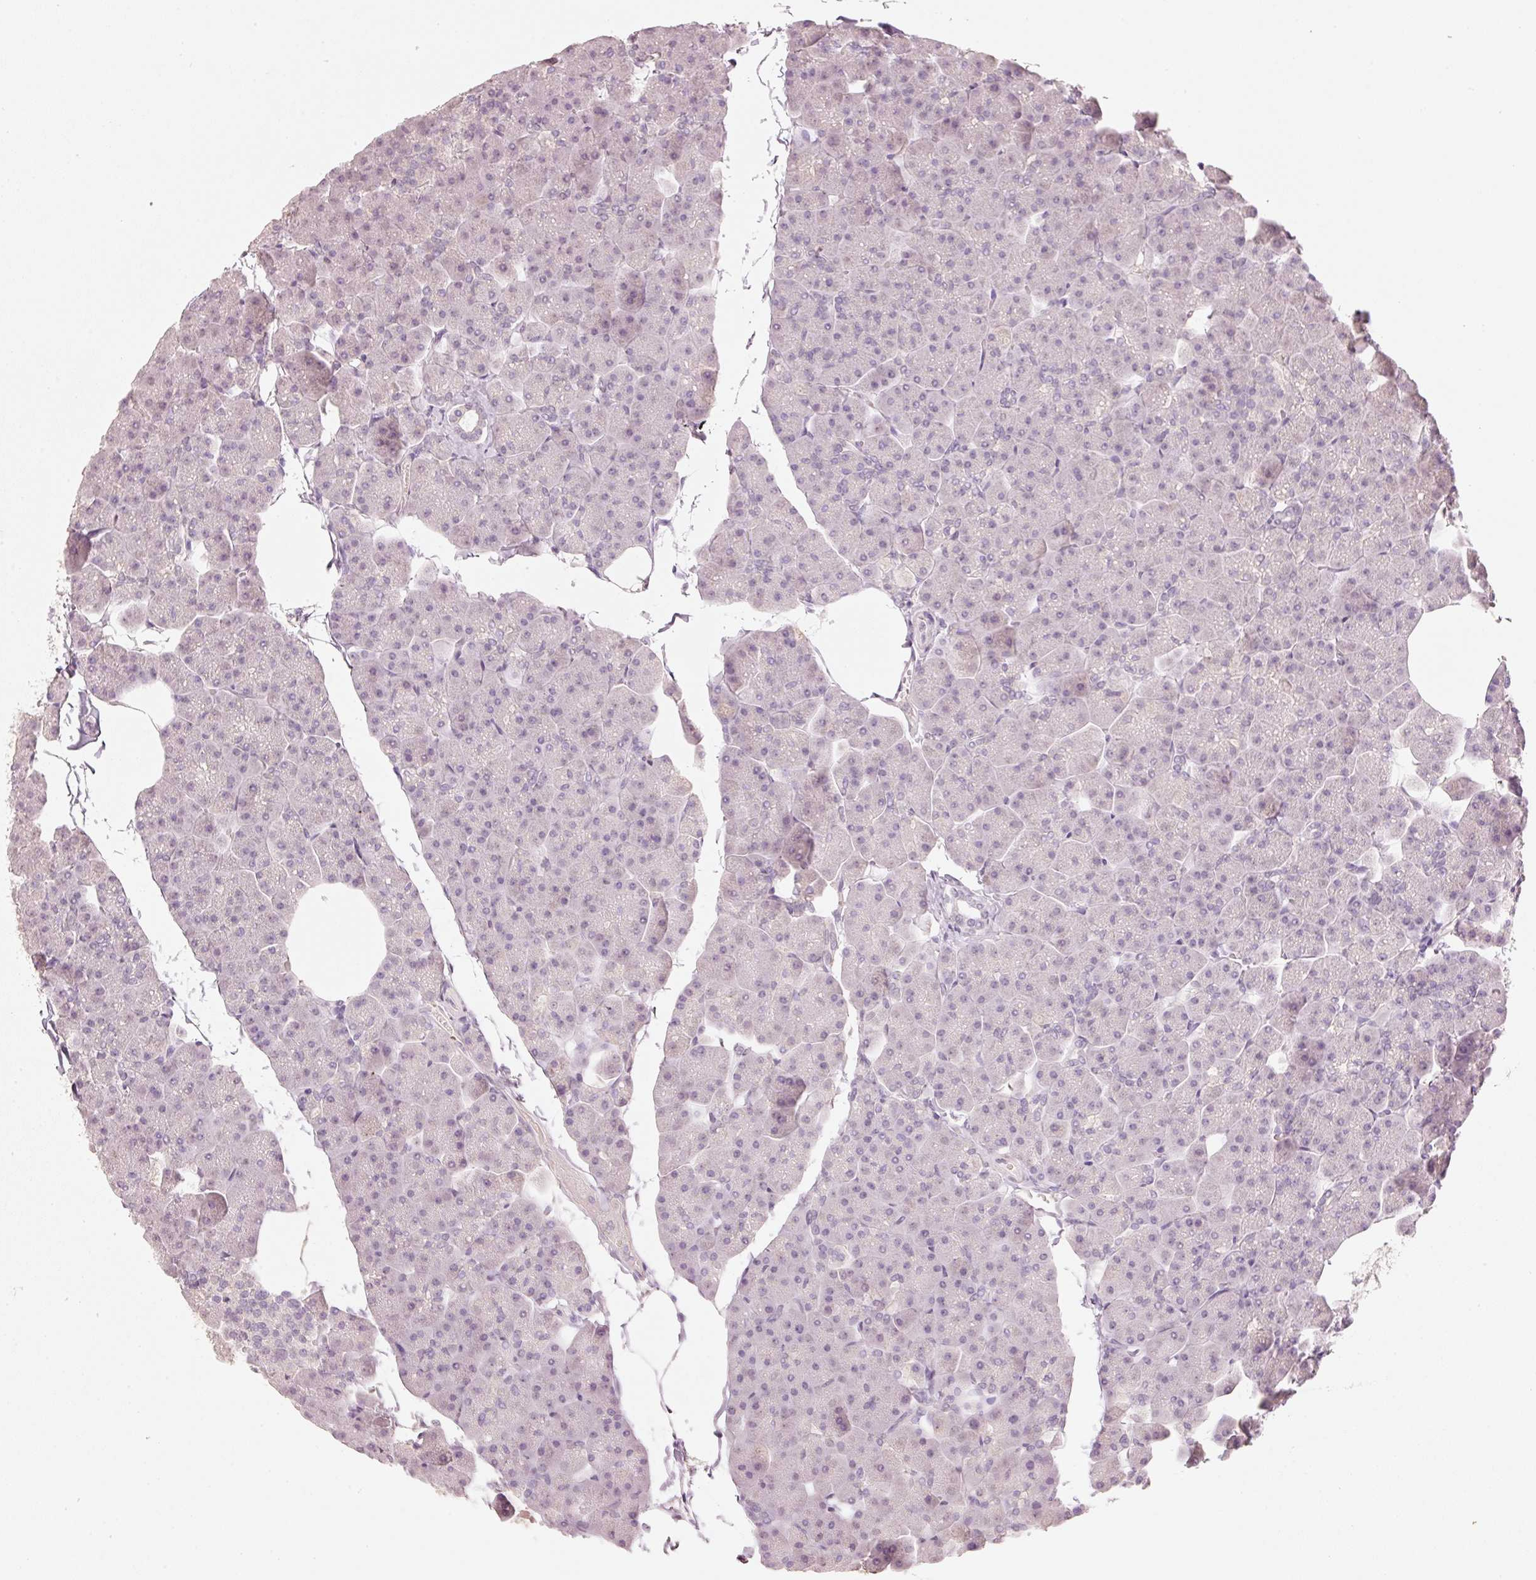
{"staining": {"intensity": "negative", "quantity": "none", "location": "none"}, "tissue": "pancreas", "cell_type": "Exocrine glandular cells", "image_type": "normal", "snomed": [{"axis": "morphology", "description": "Normal tissue, NOS"}, {"axis": "topography", "description": "Pancreas"}], "caption": "Immunohistochemical staining of normal pancreas shows no significant positivity in exocrine glandular cells.", "gene": "STEAP1", "patient": {"sex": "male", "age": 35}}